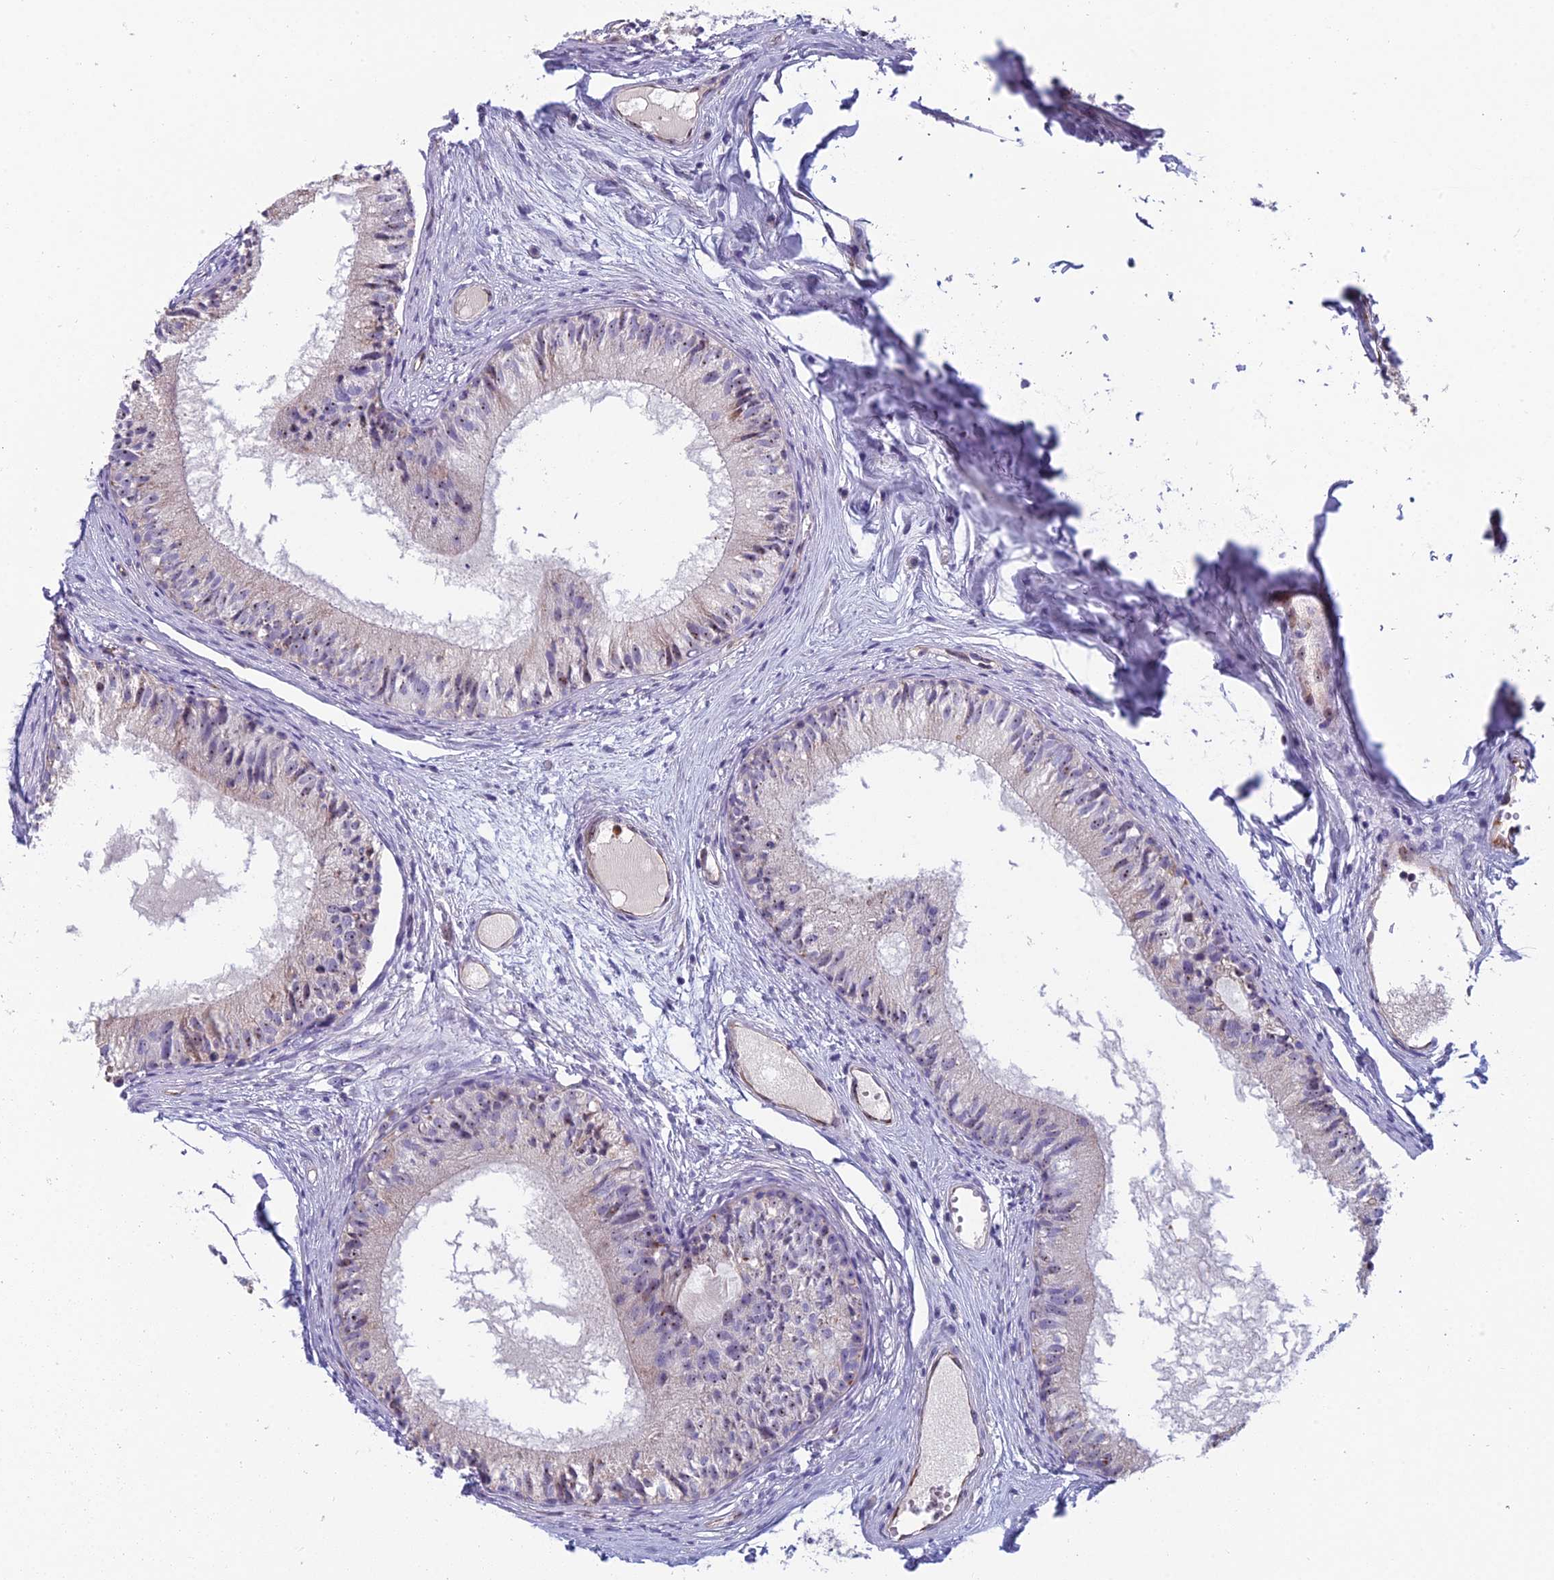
{"staining": {"intensity": "weak", "quantity": "<25%", "location": "nuclear"}, "tissue": "epididymis", "cell_type": "Glandular cells", "image_type": "normal", "snomed": [{"axis": "morphology", "description": "Normal tissue, NOS"}, {"axis": "morphology", "description": "Seminoma in situ"}, {"axis": "topography", "description": "Testis"}, {"axis": "topography", "description": "Epididymis"}], "caption": "The immunohistochemistry (IHC) histopathology image has no significant positivity in glandular cells of epididymis.", "gene": "NOC2L", "patient": {"sex": "male", "age": 28}}